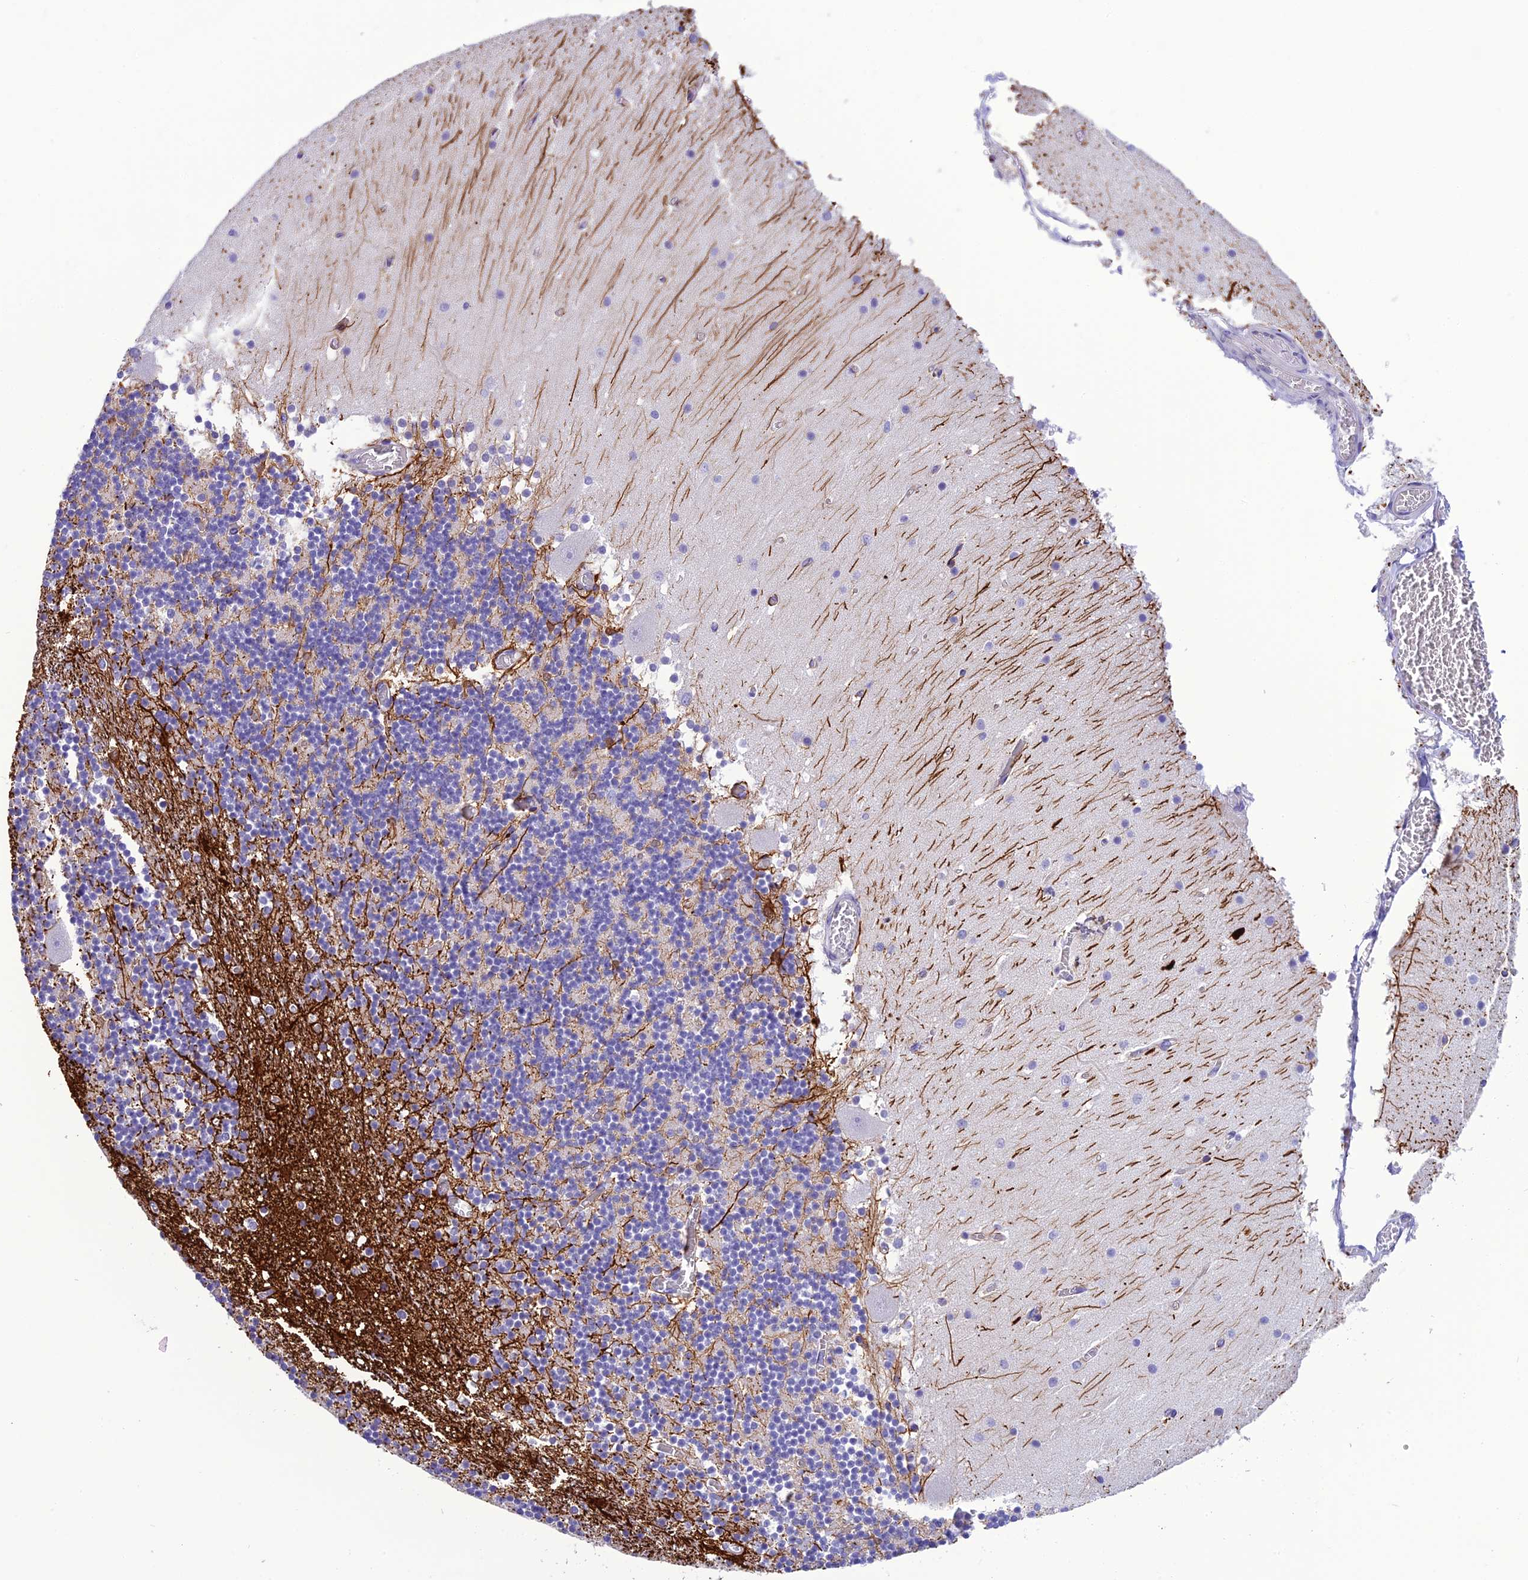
{"staining": {"intensity": "negative", "quantity": "none", "location": "none"}, "tissue": "cerebellum", "cell_type": "Cells in granular layer", "image_type": "normal", "snomed": [{"axis": "morphology", "description": "Normal tissue, NOS"}, {"axis": "topography", "description": "Cerebellum"}], "caption": "This is a image of IHC staining of normal cerebellum, which shows no staining in cells in granular layer. (Brightfield microscopy of DAB immunohistochemistry at high magnification).", "gene": "C17orf67", "patient": {"sex": "female", "age": 28}}